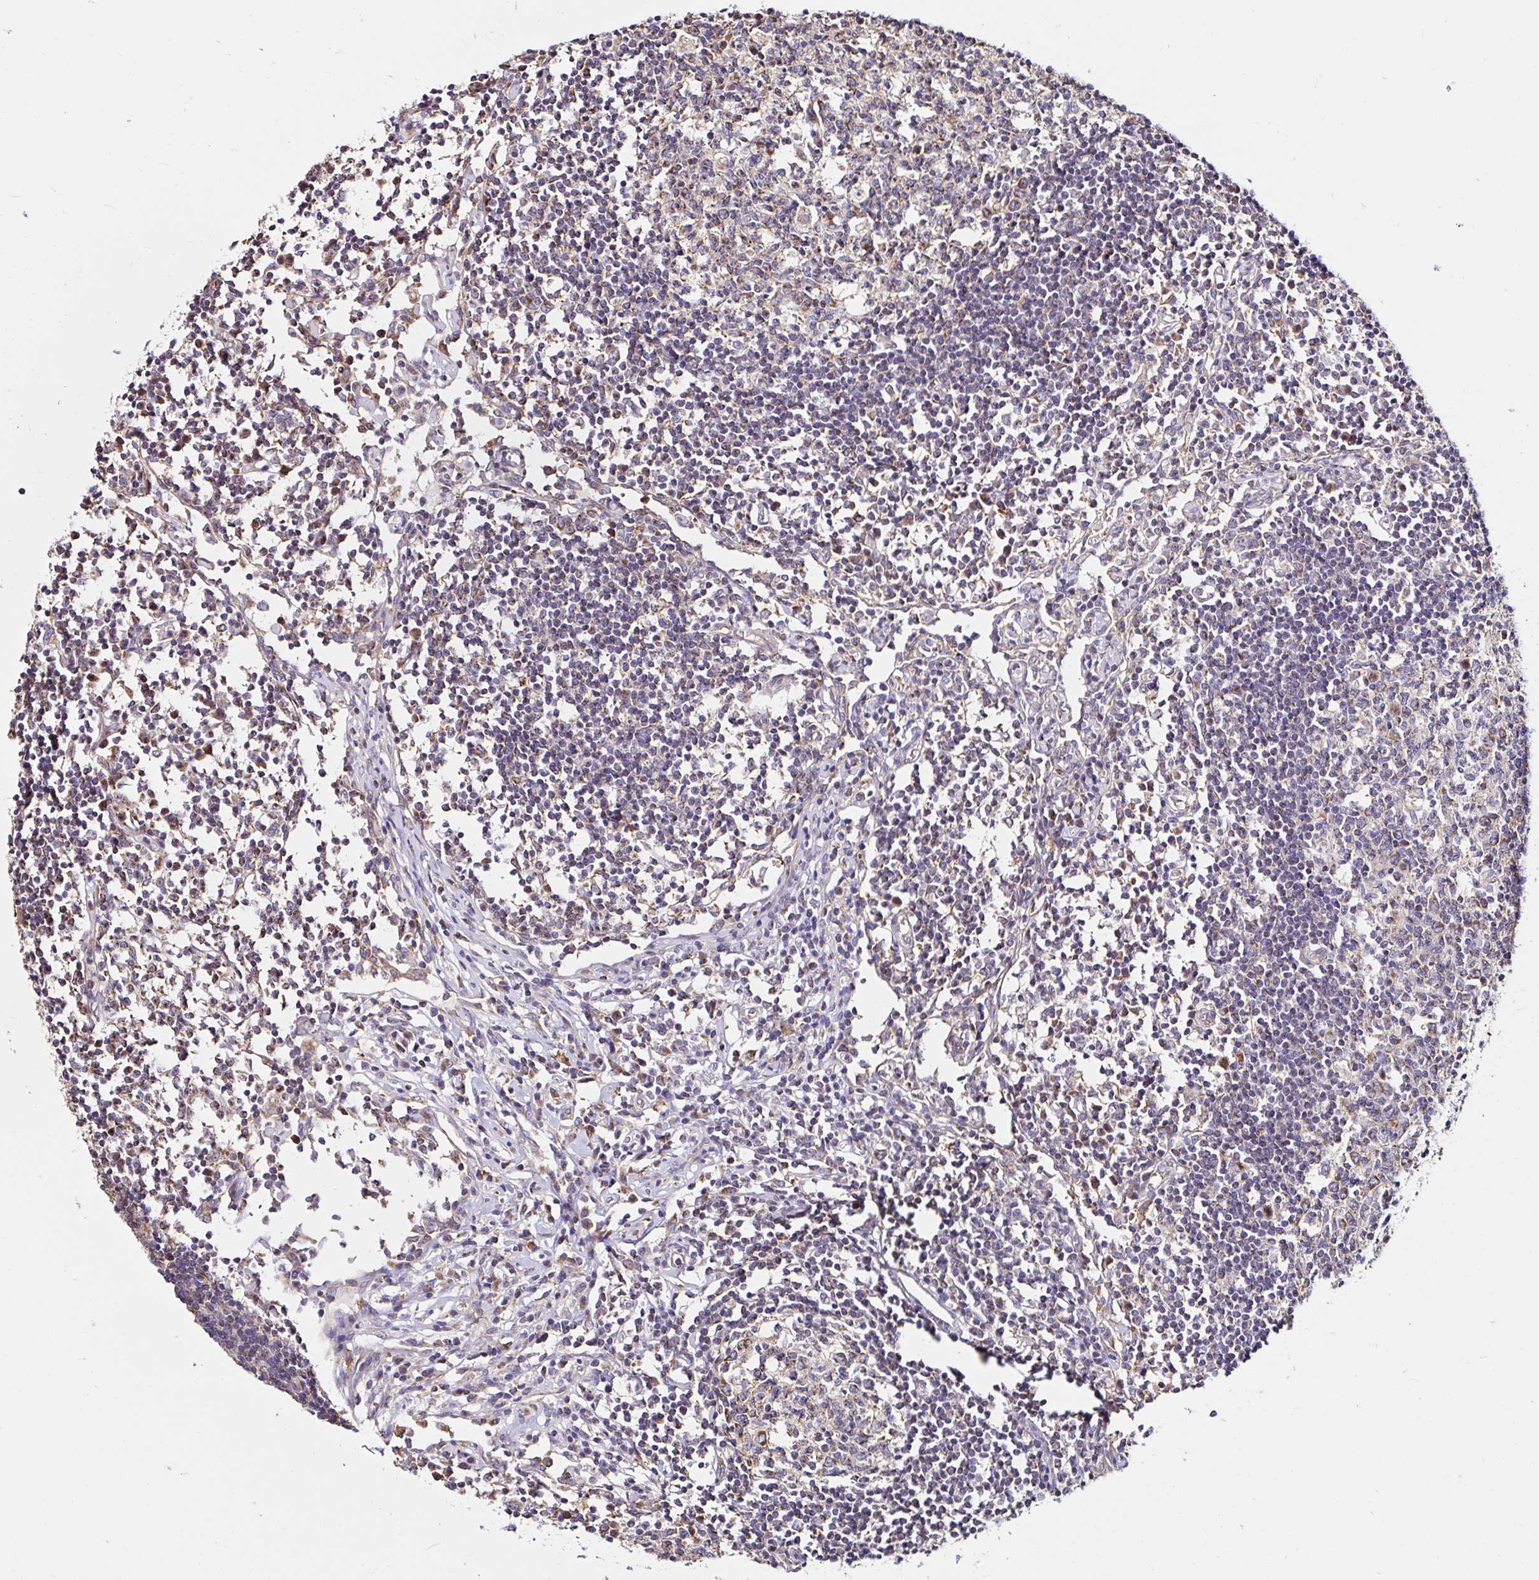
{"staining": {"intensity": "weak", "quantity": ">75%", "location": "cytoplasmic/membranous"}, "tissue": "lymph node", "cell_type": "Germinal center cells", "image_type": "normal", "snomed": [{"axis": "morphology", "description": "Normal tissue, NOS"}, {"axis": "topography", "description": "Lymph node"}], "caption": "Brown immunohistochemical staining in unremarkable human lymph node demonstrates weak cytoplasmic/membranous expression in approximately >75% of germinal center cells.", "gene": "MSR1", "patient": {"sex": "male", "age": 67}}